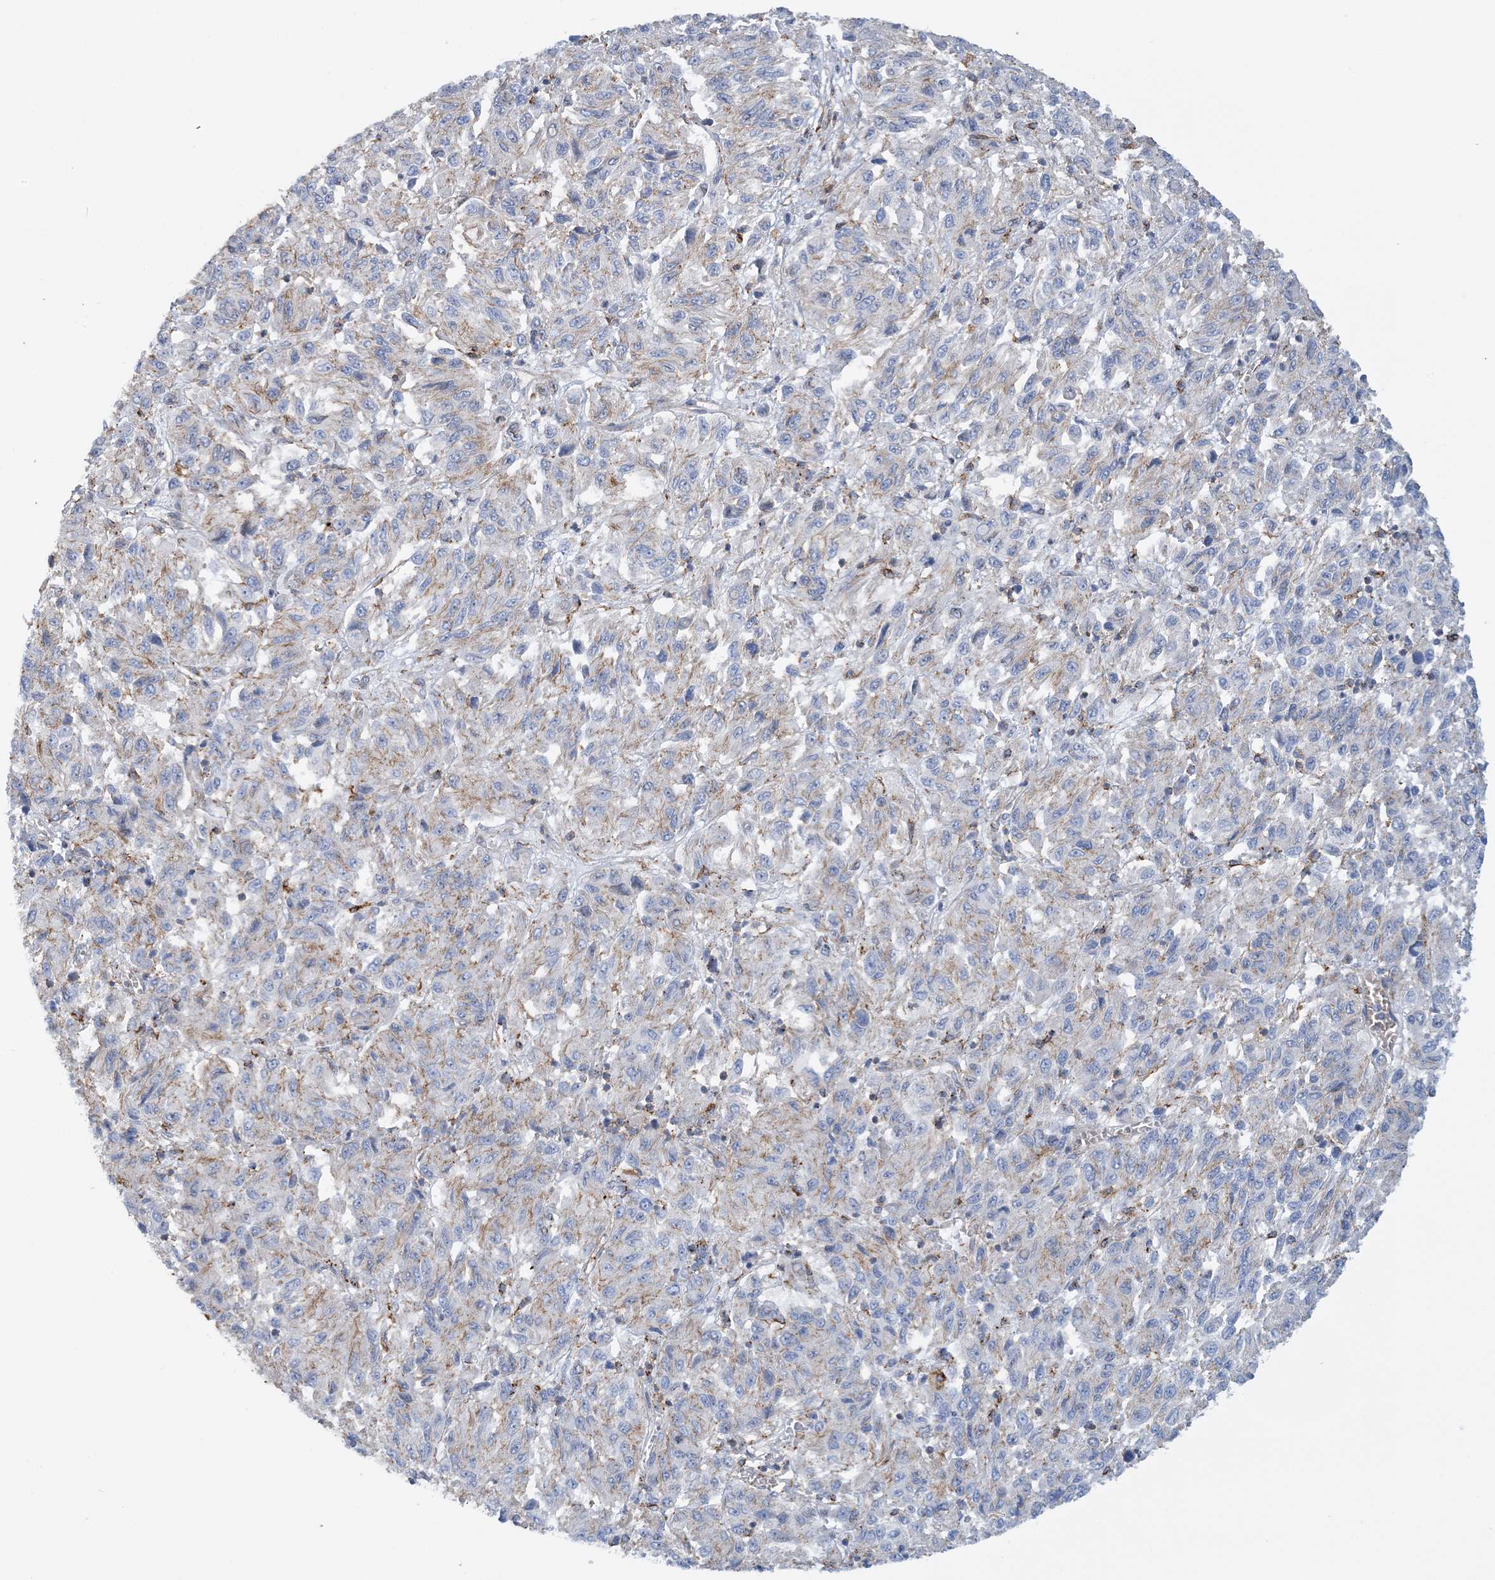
{"staining": {"intensity": "negative", "quantity": "none", "location": "none"}, "tissue": "melanoma", "cell_type": "Tumor cells", "image_type": "cancer", "snomed": [{"axis": "morphology", "description": "Malignant melanoma, Metastatic site"}, {"axis": "topography", "description": "Lung"}], "caption": "Tumor cells show no significant protein expression in melanoma.", "gene": "CALHM5", "patient": {"sex": "male", "age": 64}}